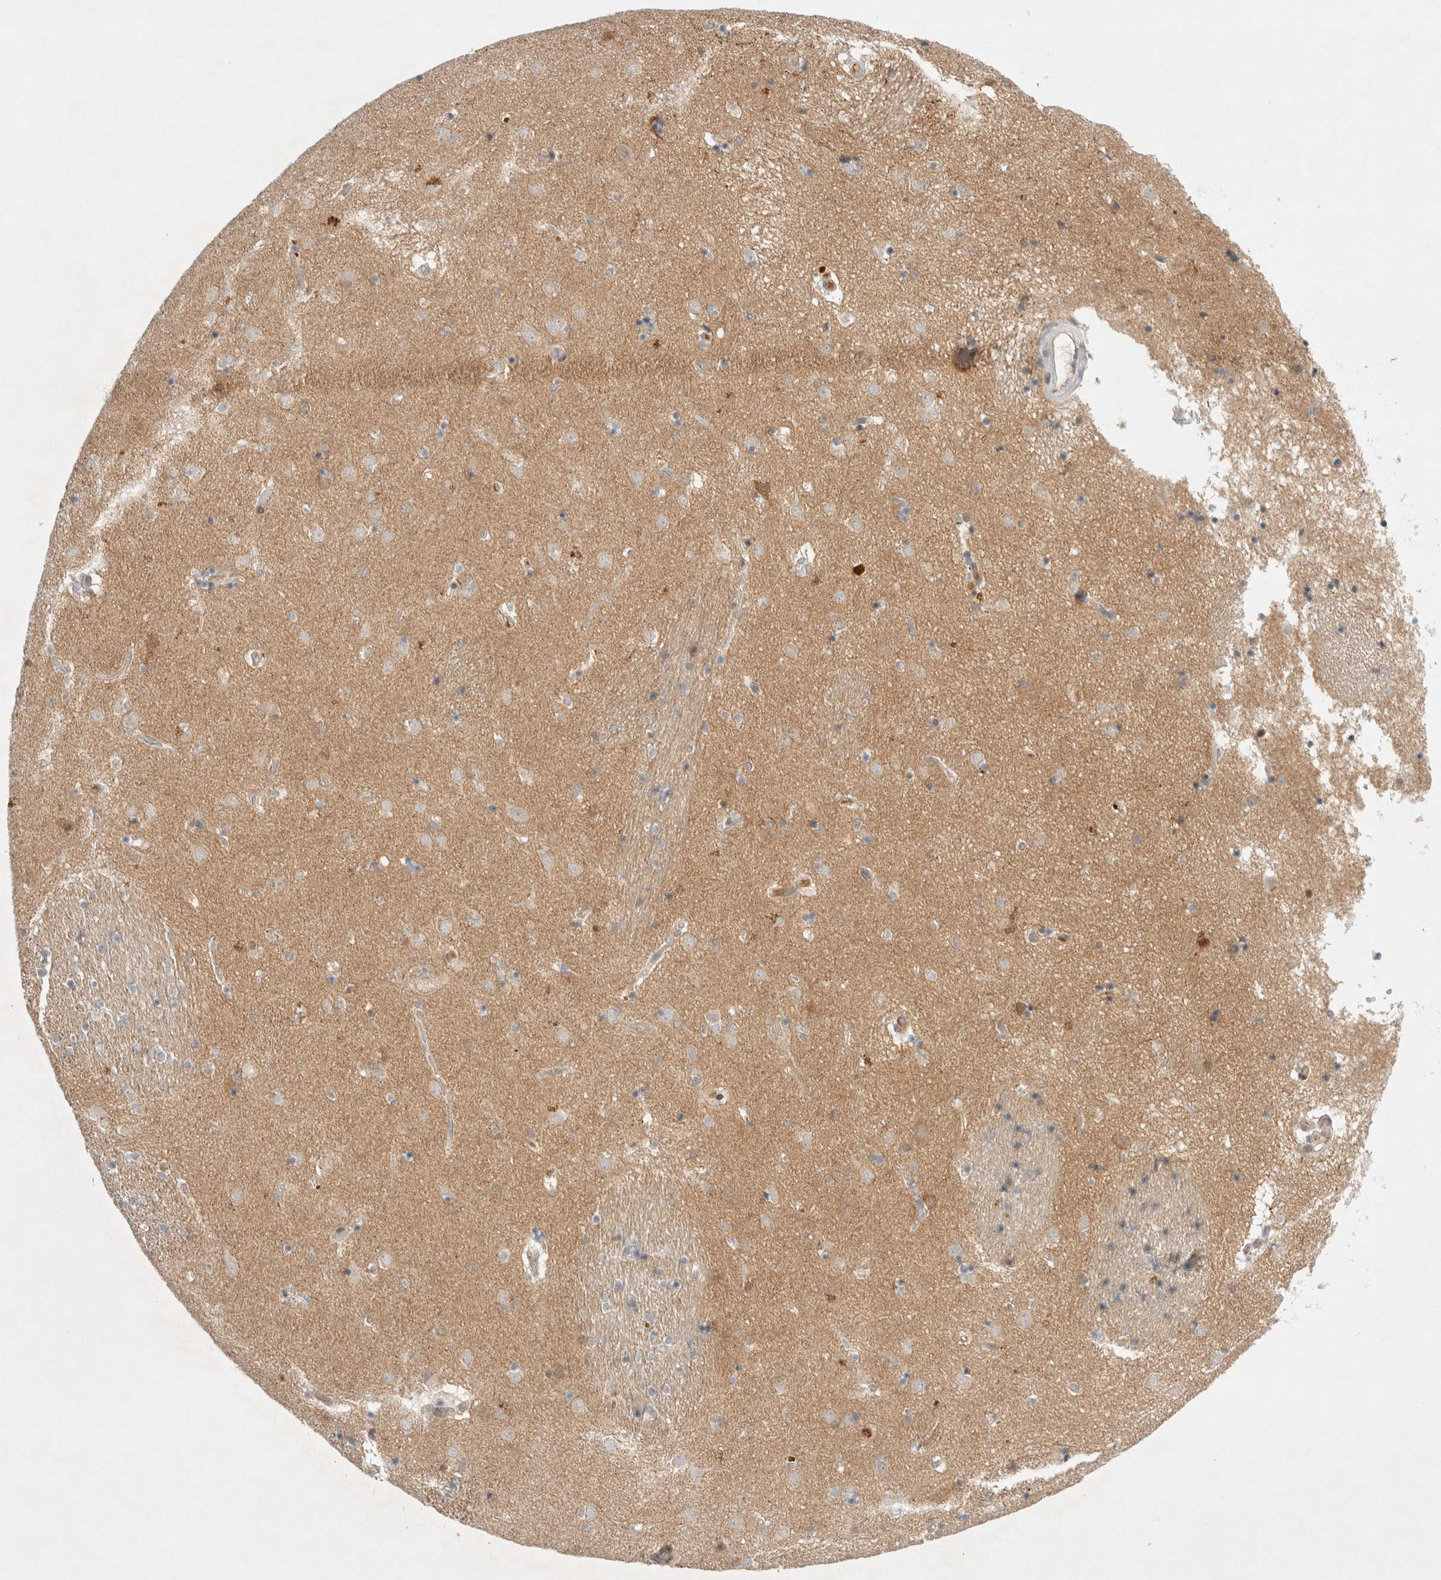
{"staining": {"intensity": "weak", "quantity": "<25%", "location": "cytoplasmic/membranous"}, "tissue": "caudate", "cell_type": "Glial cells", "image_type": "normal", "snomed": [{"axis": "morphology", "description": "Normal tissue, NOS"}, {"axis": "topography", "description": "Lateral ventricle wall"}], "caption": "Photomicrograph shows no protein expression in glial cells of benign caudate. (DAB (3,3'-diaminobenzidine) IHC visualized using brightfield microscopy, high magnification).", "gene": "WIPF2", "patient": {"sex": "male", "age": 70}}